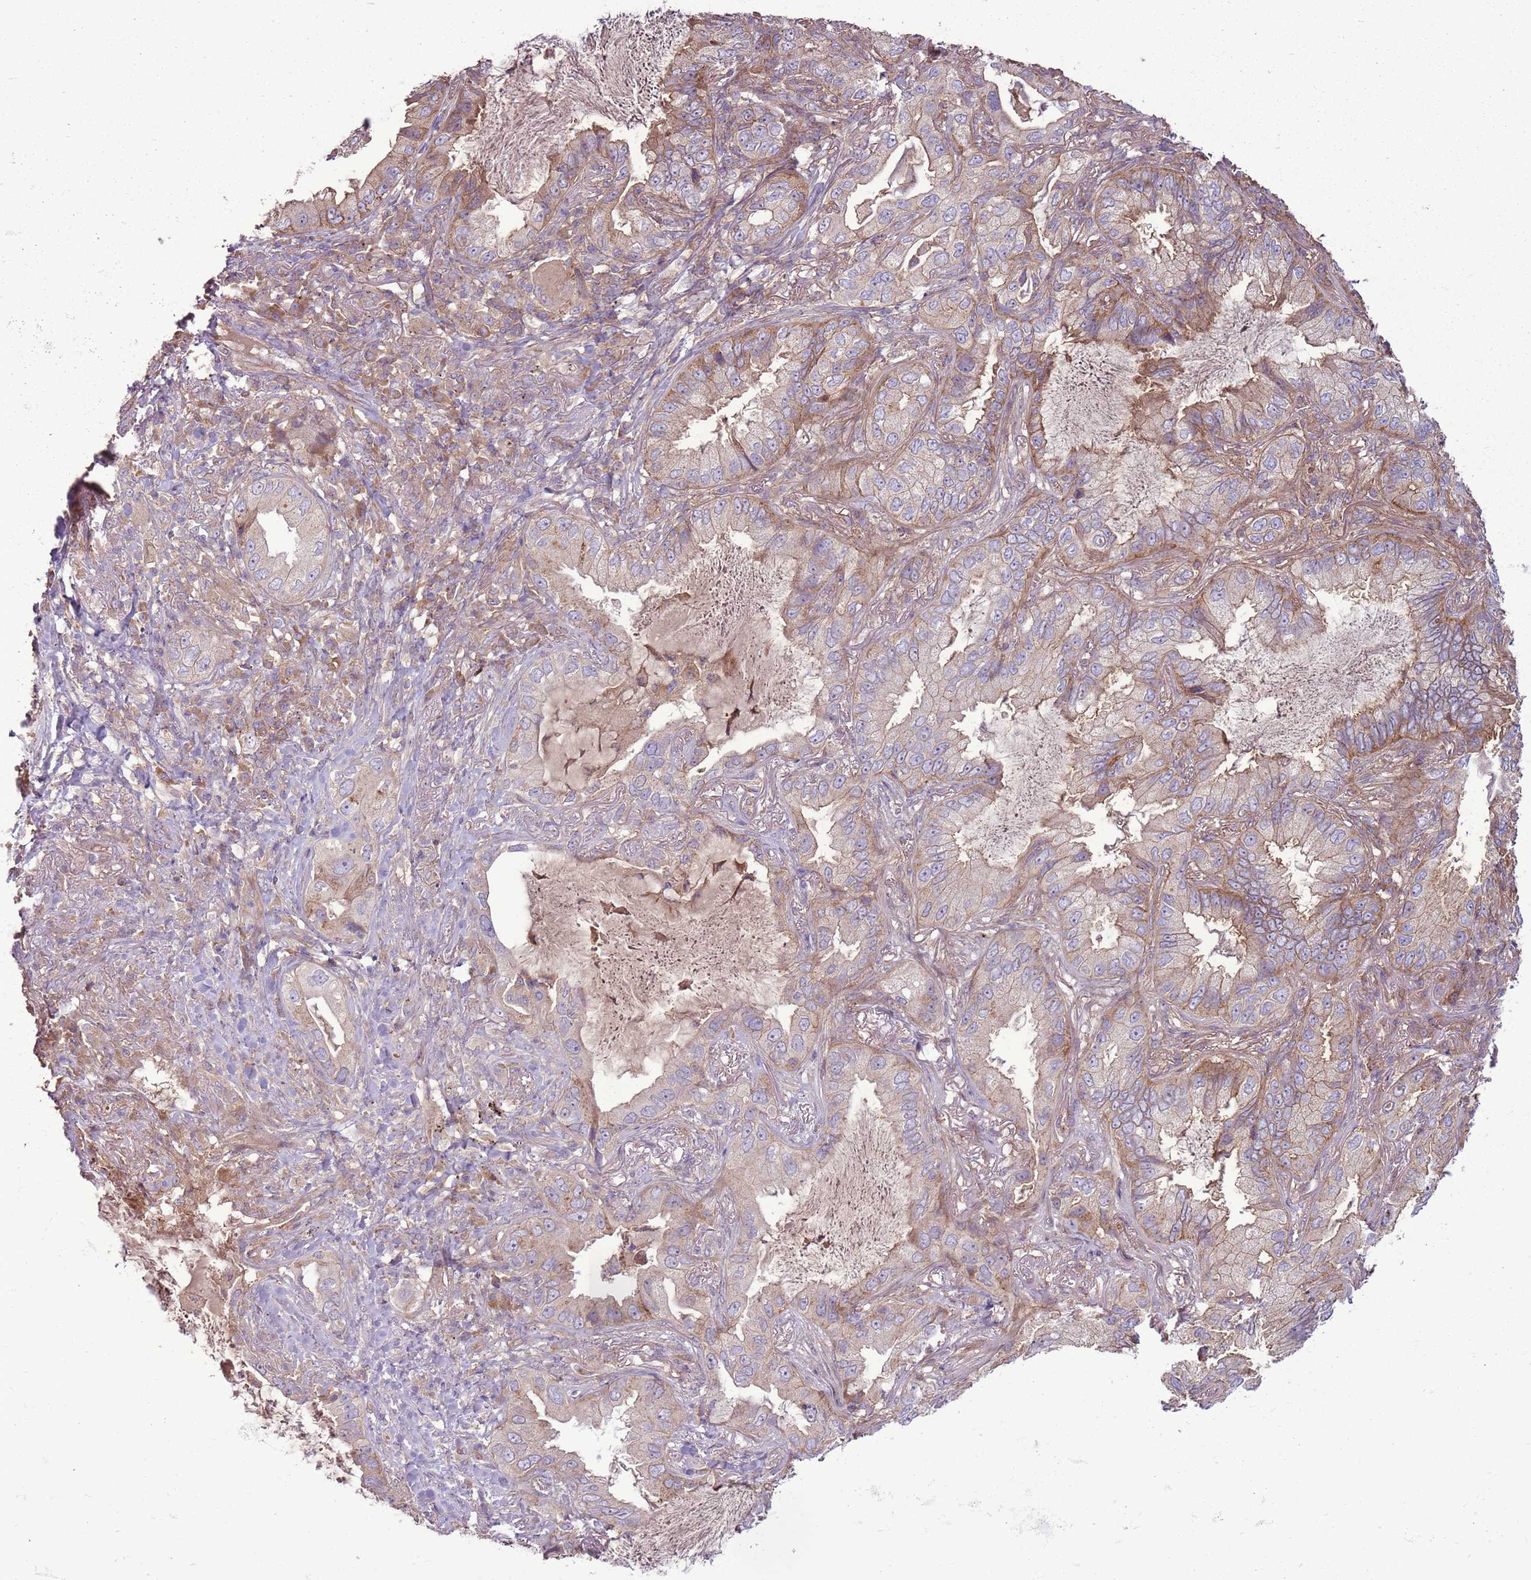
{"staining": {"intensity": "weak", "quantity": ">75%", "location": "cytoplasmic/membranous"}, "tissue": "lung cancer", "cell_type": "Tumor cells", "image_type": "cancer", "snomed": [{"axis": "morphology", "description": "Adenocarcinoma, NOS"}, {"axis": "topography", "description": "Lung"}], "caption": "Tumor cells exhibit weak cytoplasmic/membranous expression in approximately >75% of cells in lung cancer.", "gene": "ANKRD24", "patient": {"sex": "female", "age": 69}}